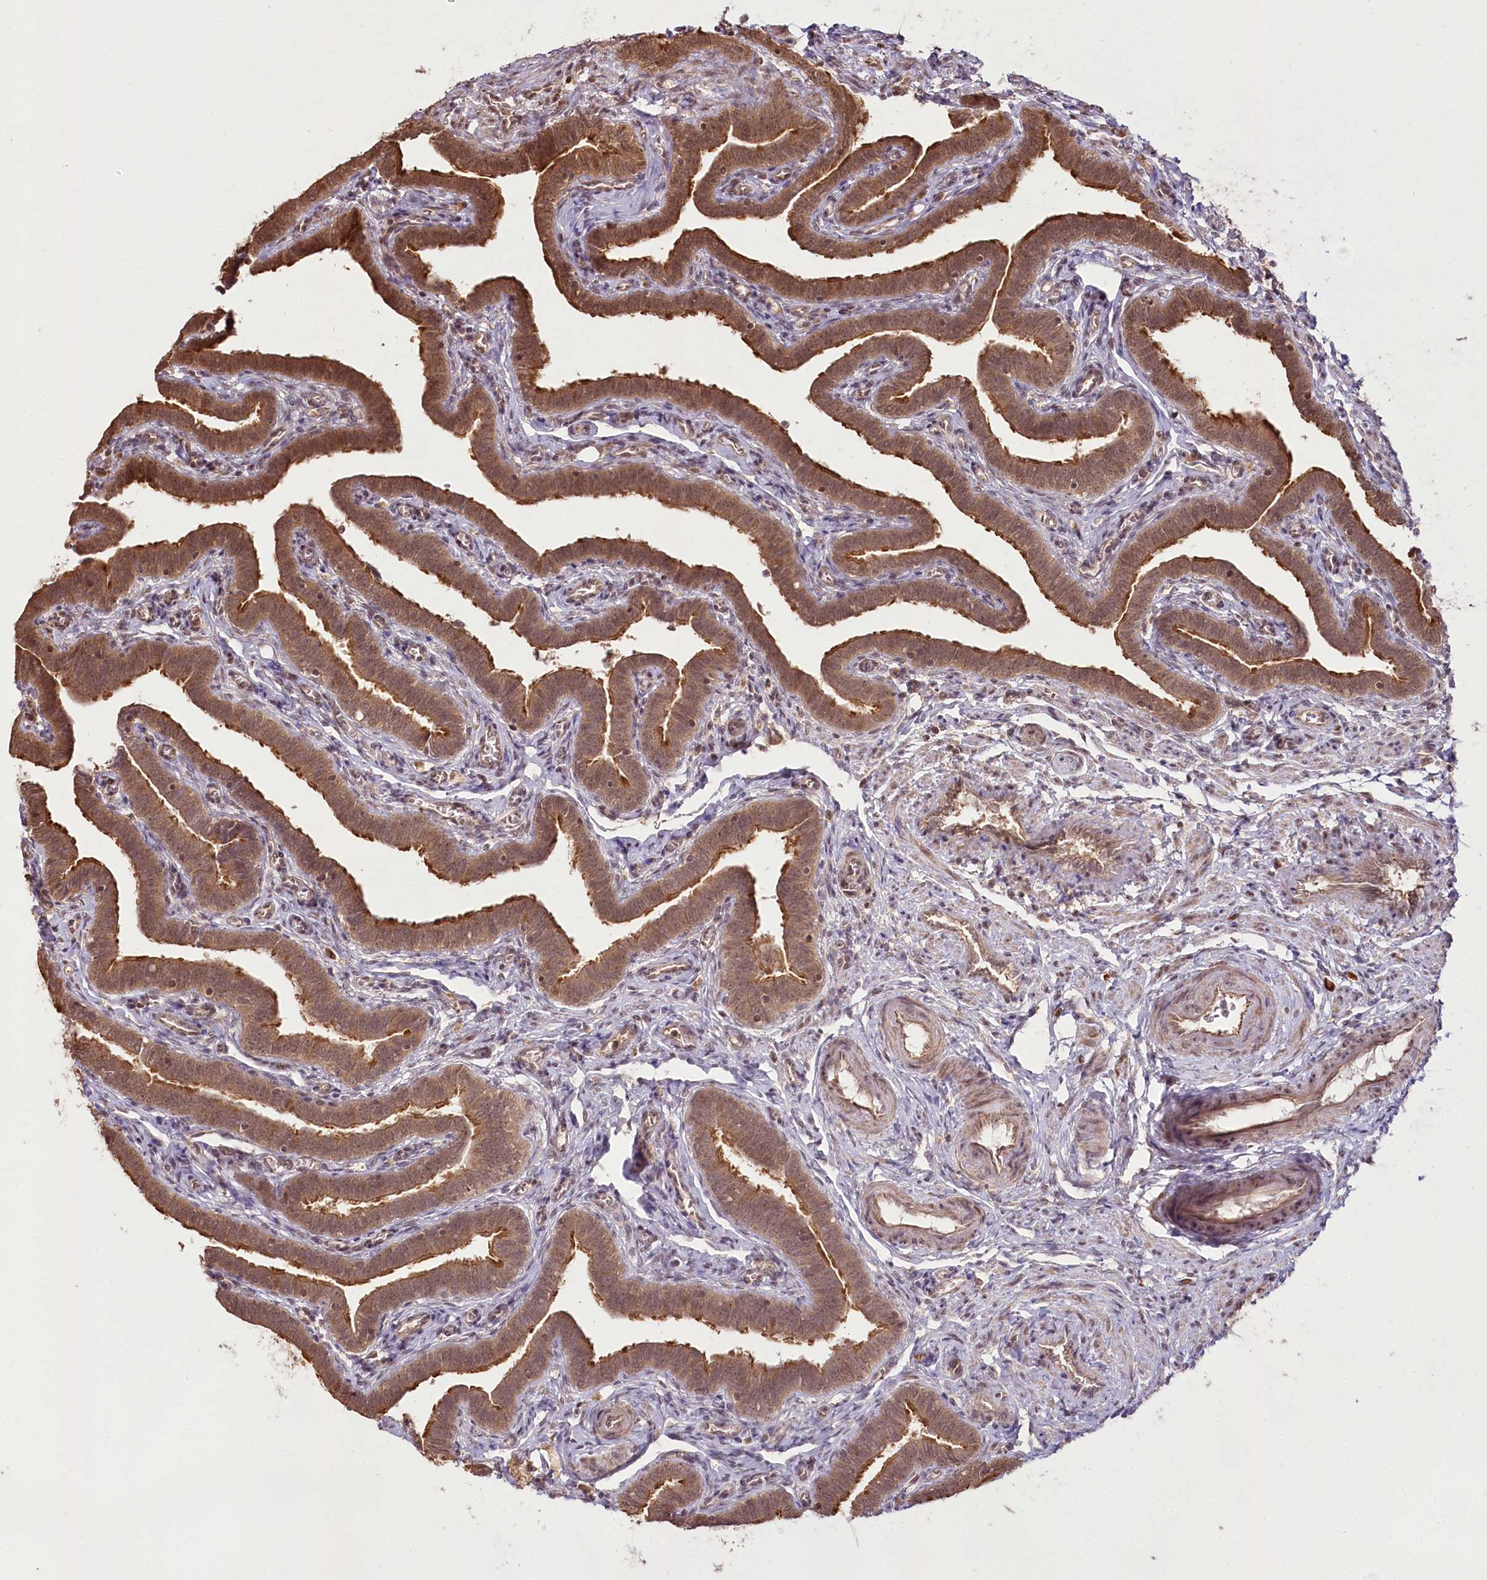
{"staining": {"intensity": "strong", "quantity": ">75%", "location": "cytoplasmic/membranous,nuclear"}, "tissue": "fallopian tube", "cell_type": "Glandular cells", "image_type": "normal", "snomed": [{"axis": "morphology", "description": "Normal tissue, NOS"}, {"axis": "topography", "description": "Fallopian tube"}], "caption": "Approximately >75% of glandular cells in normal fallopian tube reveal strong cytoplasmic/membranous,nuclear protein expression as visualized by brown immunohistochemical staining.", "gene": "R3HDM2", "patient": {"sex": "female", "age": 36}}